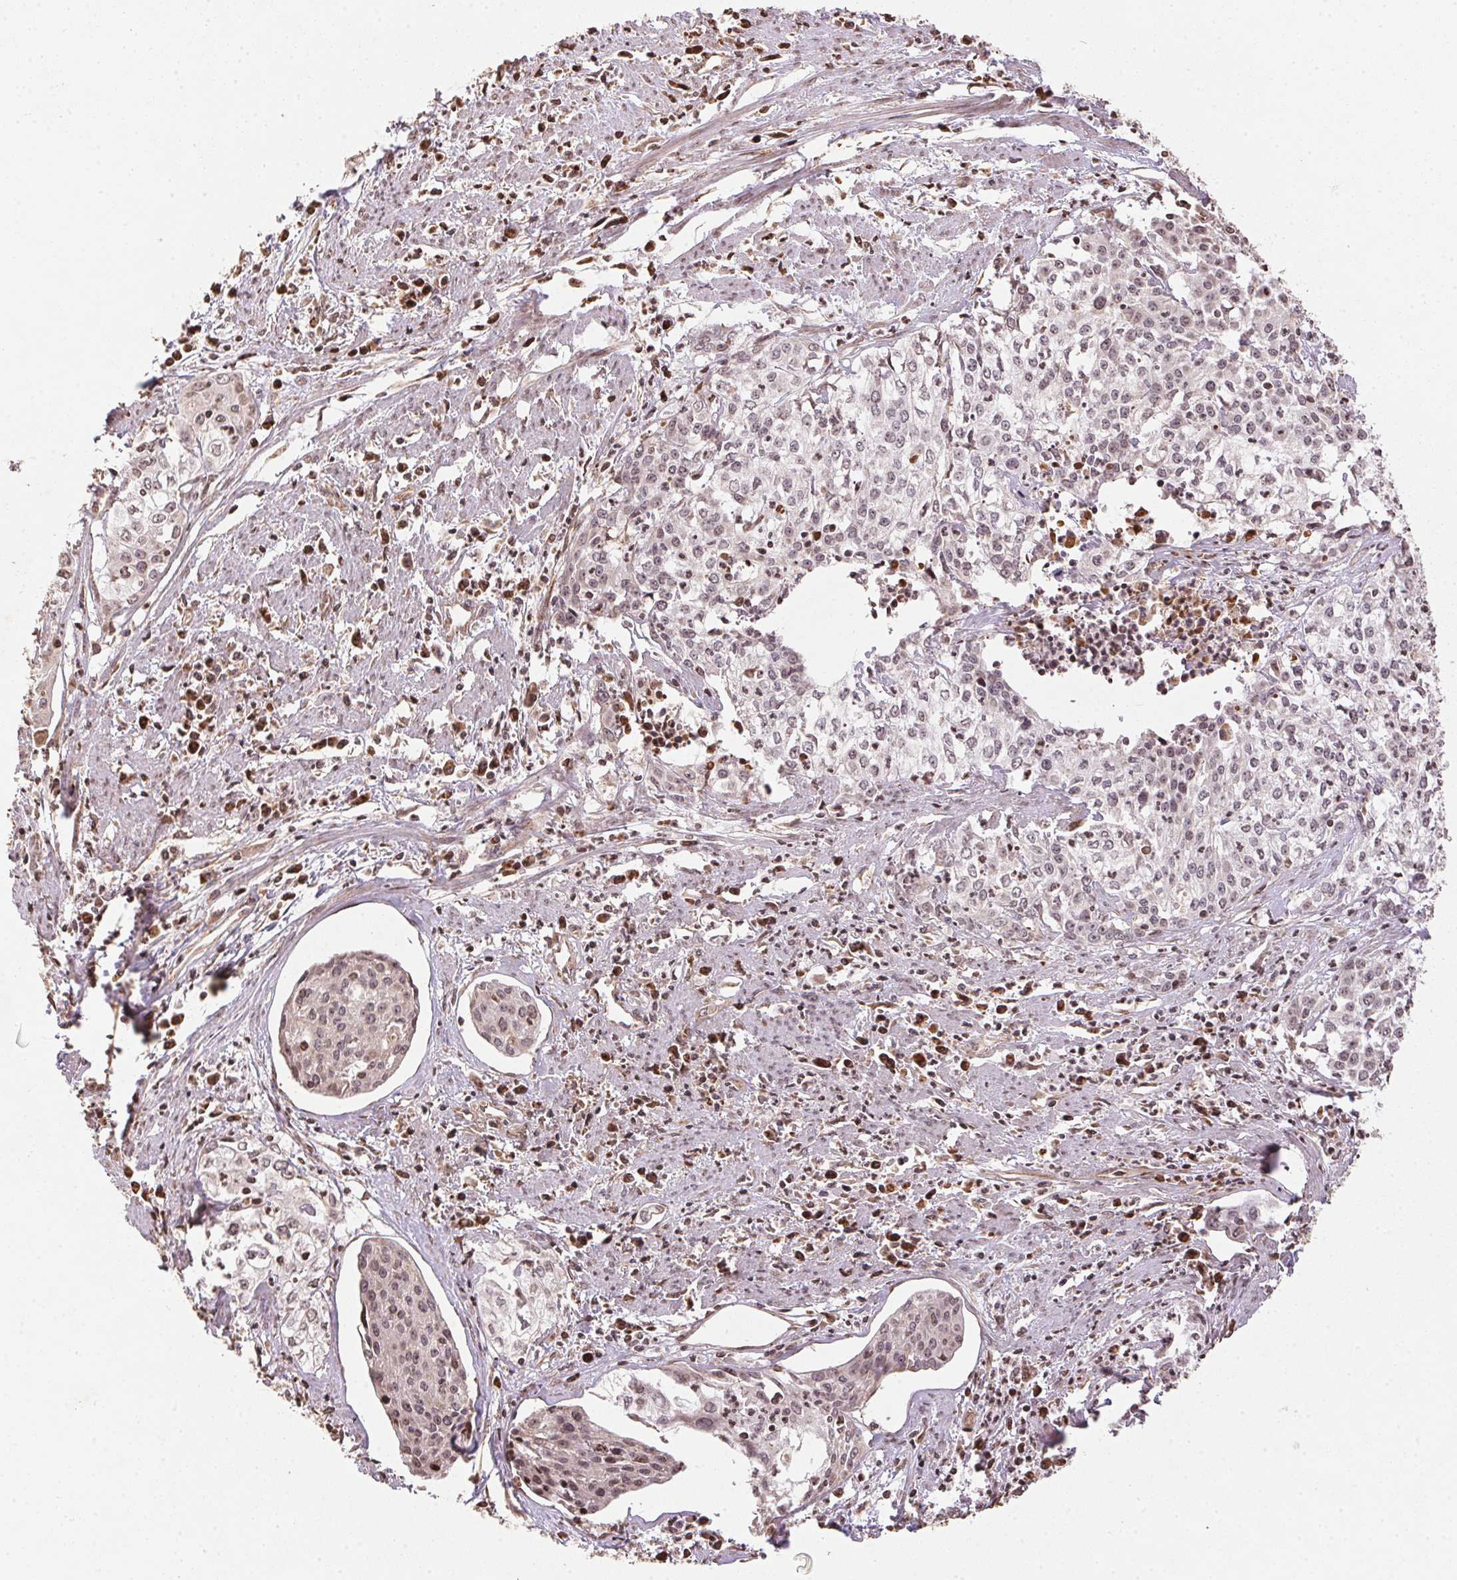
{"staining": {"intensity": "weak", "quantity": "<25%", "location": "cytoplasmic/membranous"}, "tissue": "cervical cancer", "cell_type": "Tumor cells", "image_type": "cancer", "snomed": [{"axis": "morphology", "description": "Squamous cell carcinoma, NOS"}, {"axis": "topography", "description": "Cervix"}], "caption": "Photomicrograph shows no protein staining in tumor cells of cervical squamous cell carcinoma tissue. Brightfield microscopy of immunohistochemistry (IHC) stained with DAB (3,3'-diaminobenzidine) (brown) and hematoxylin (blue), captured at high magnification.", "gene": "SPRED2", "patient": {"sex": "female", "age": 39}}